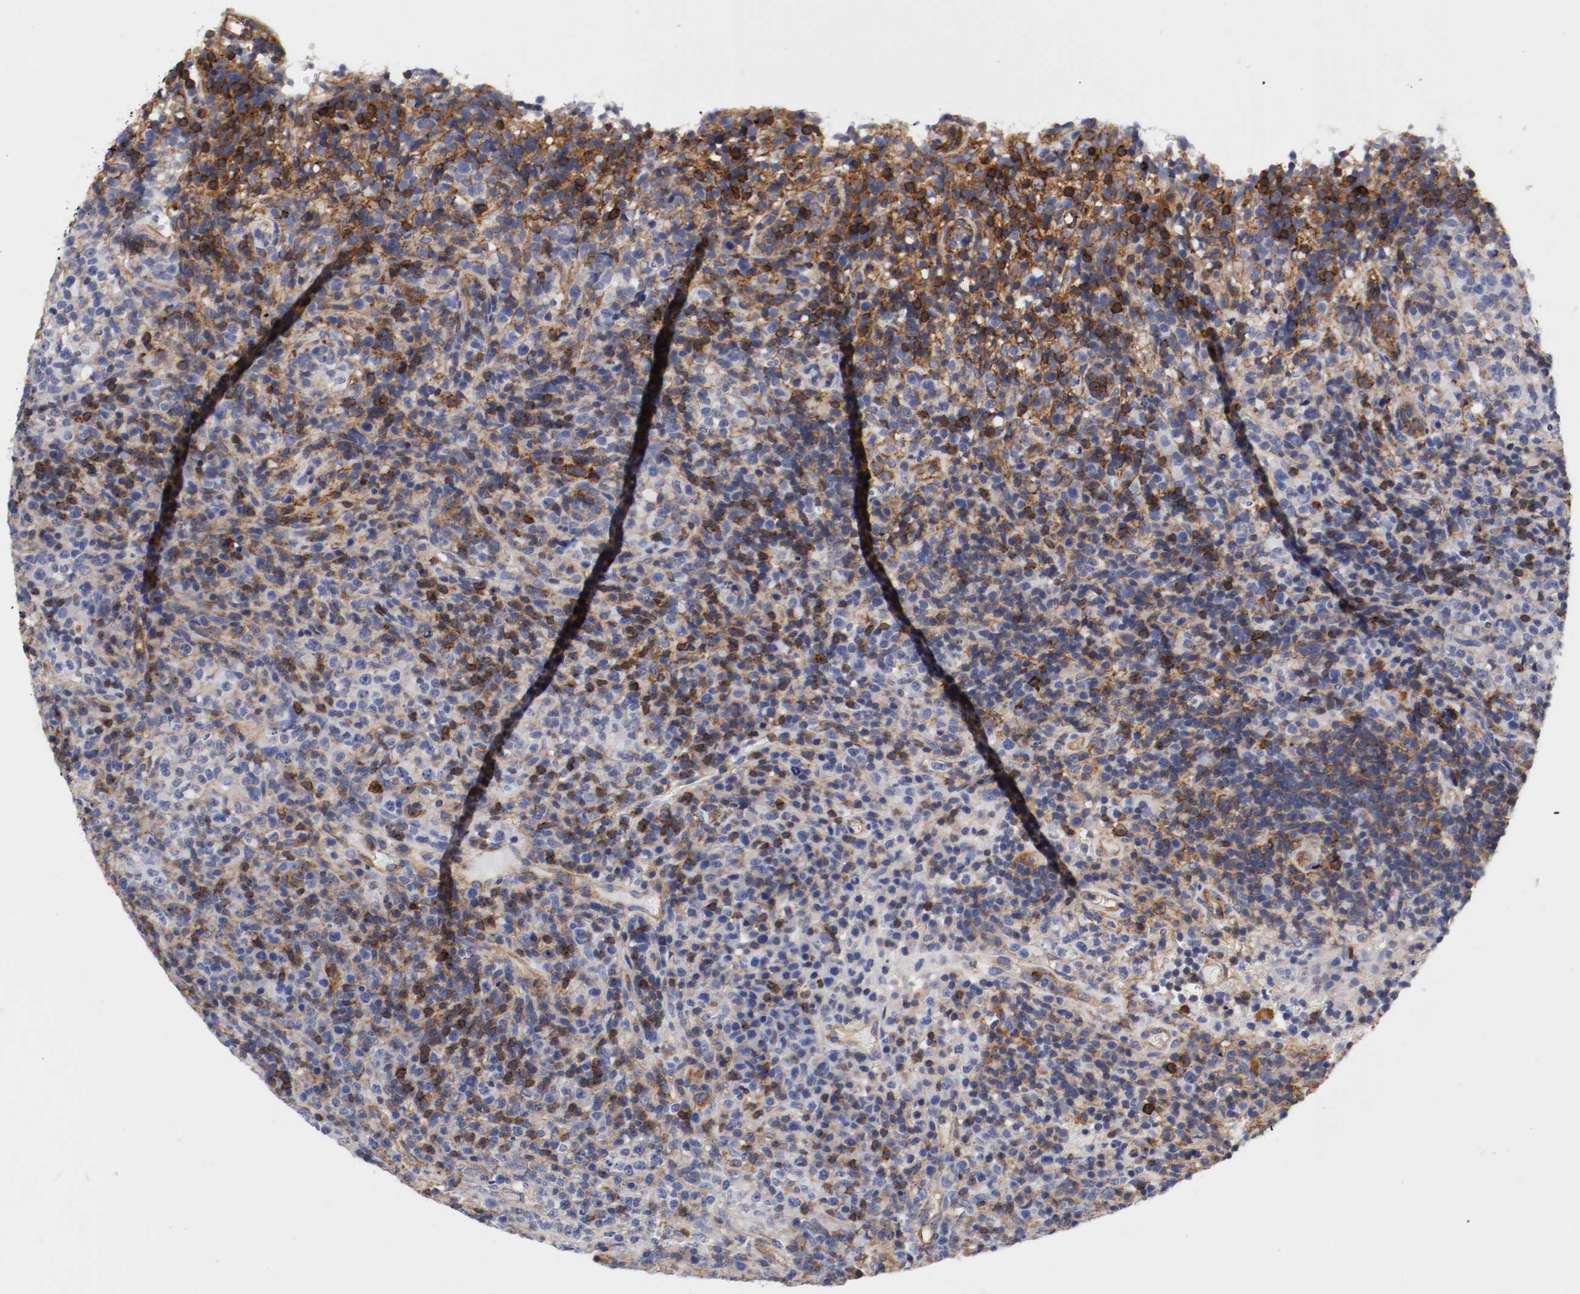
{"staining": {"intensity": "negative", "quantity": "none", "location": "none"}, "tissue": "lymphoma", "cell_type": "Tumor cells", "image_type": "cancer", "snomed": [{"axis": "morphology", "description": "Malignant lymphoma, non-Hodgkin's type, High grade"}, {"axis": "topography", "description": "Lymph node"}], "caption": "Immunohistochemistry (IHC) of human malignant lymphoma, non-Hodgkin's type (high-grade) shows no positivity in tumor cells.", "gene": "IFITM1", "patient": {"sex": "female", "age": 76}}